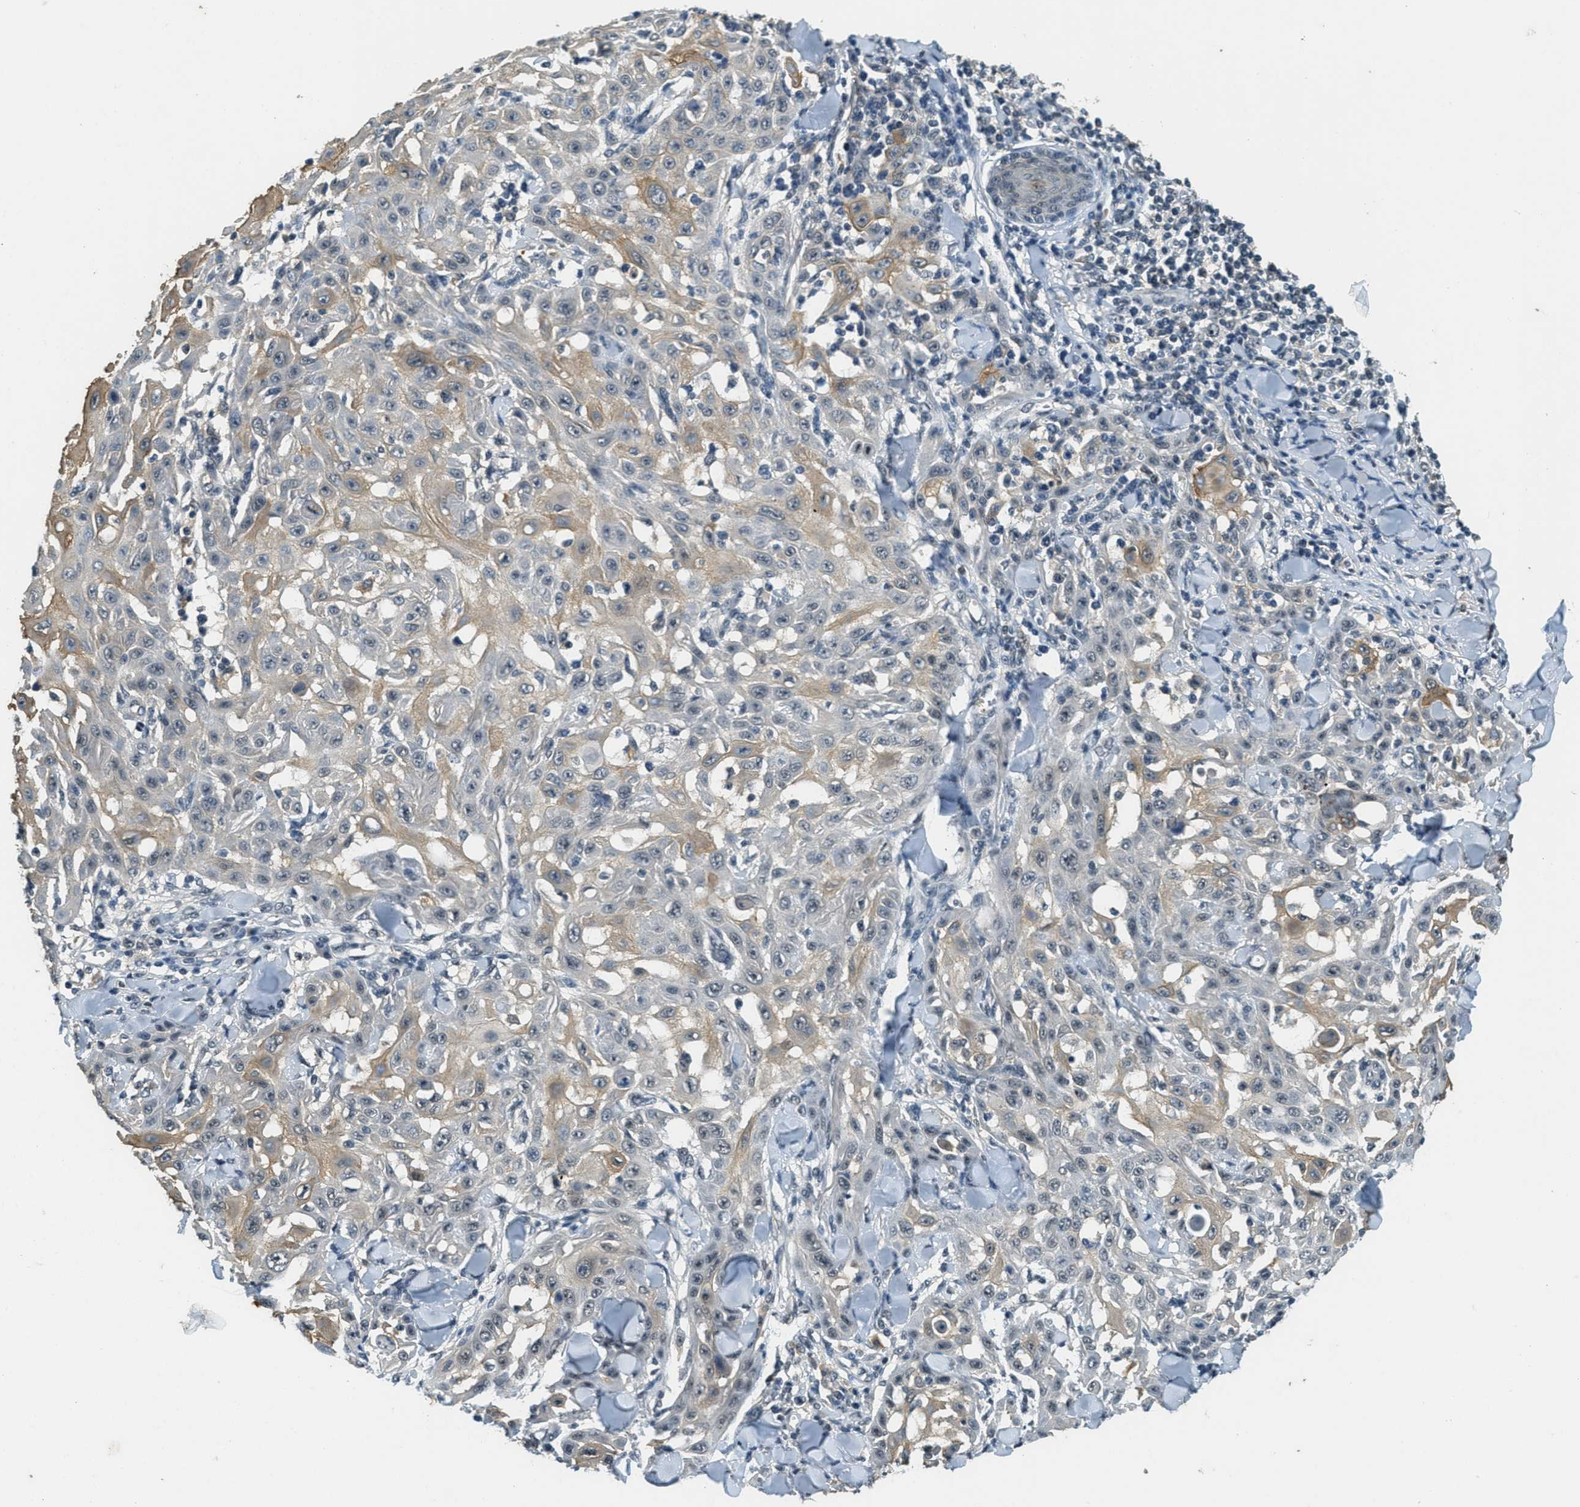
{"staining": {"intensity": "weak", "quantity": "25%-75%", "location": "cytoplasmic/membranous"}, "tissue": "skin cancer", "cell_type": "Tumor cells", "image_type": "cancer", "snomed": [{"axis": "morphology", "description": "Squamous cell carcinoma, NOS"}, {"axis": "topography", "description": "Skin"}], "caption": "Skin cancer stained for a protein exhibits weak cytoplasmic/membranous positivity in tumor cells. The staining was performed using DAB (3,3'-diaminobenzidine), with brown indicating positive protein expression. Nuclei are stained blue with hematoxylin.", "gene": "ZNF148", "patient": {"sex": "male", "age": 24}}